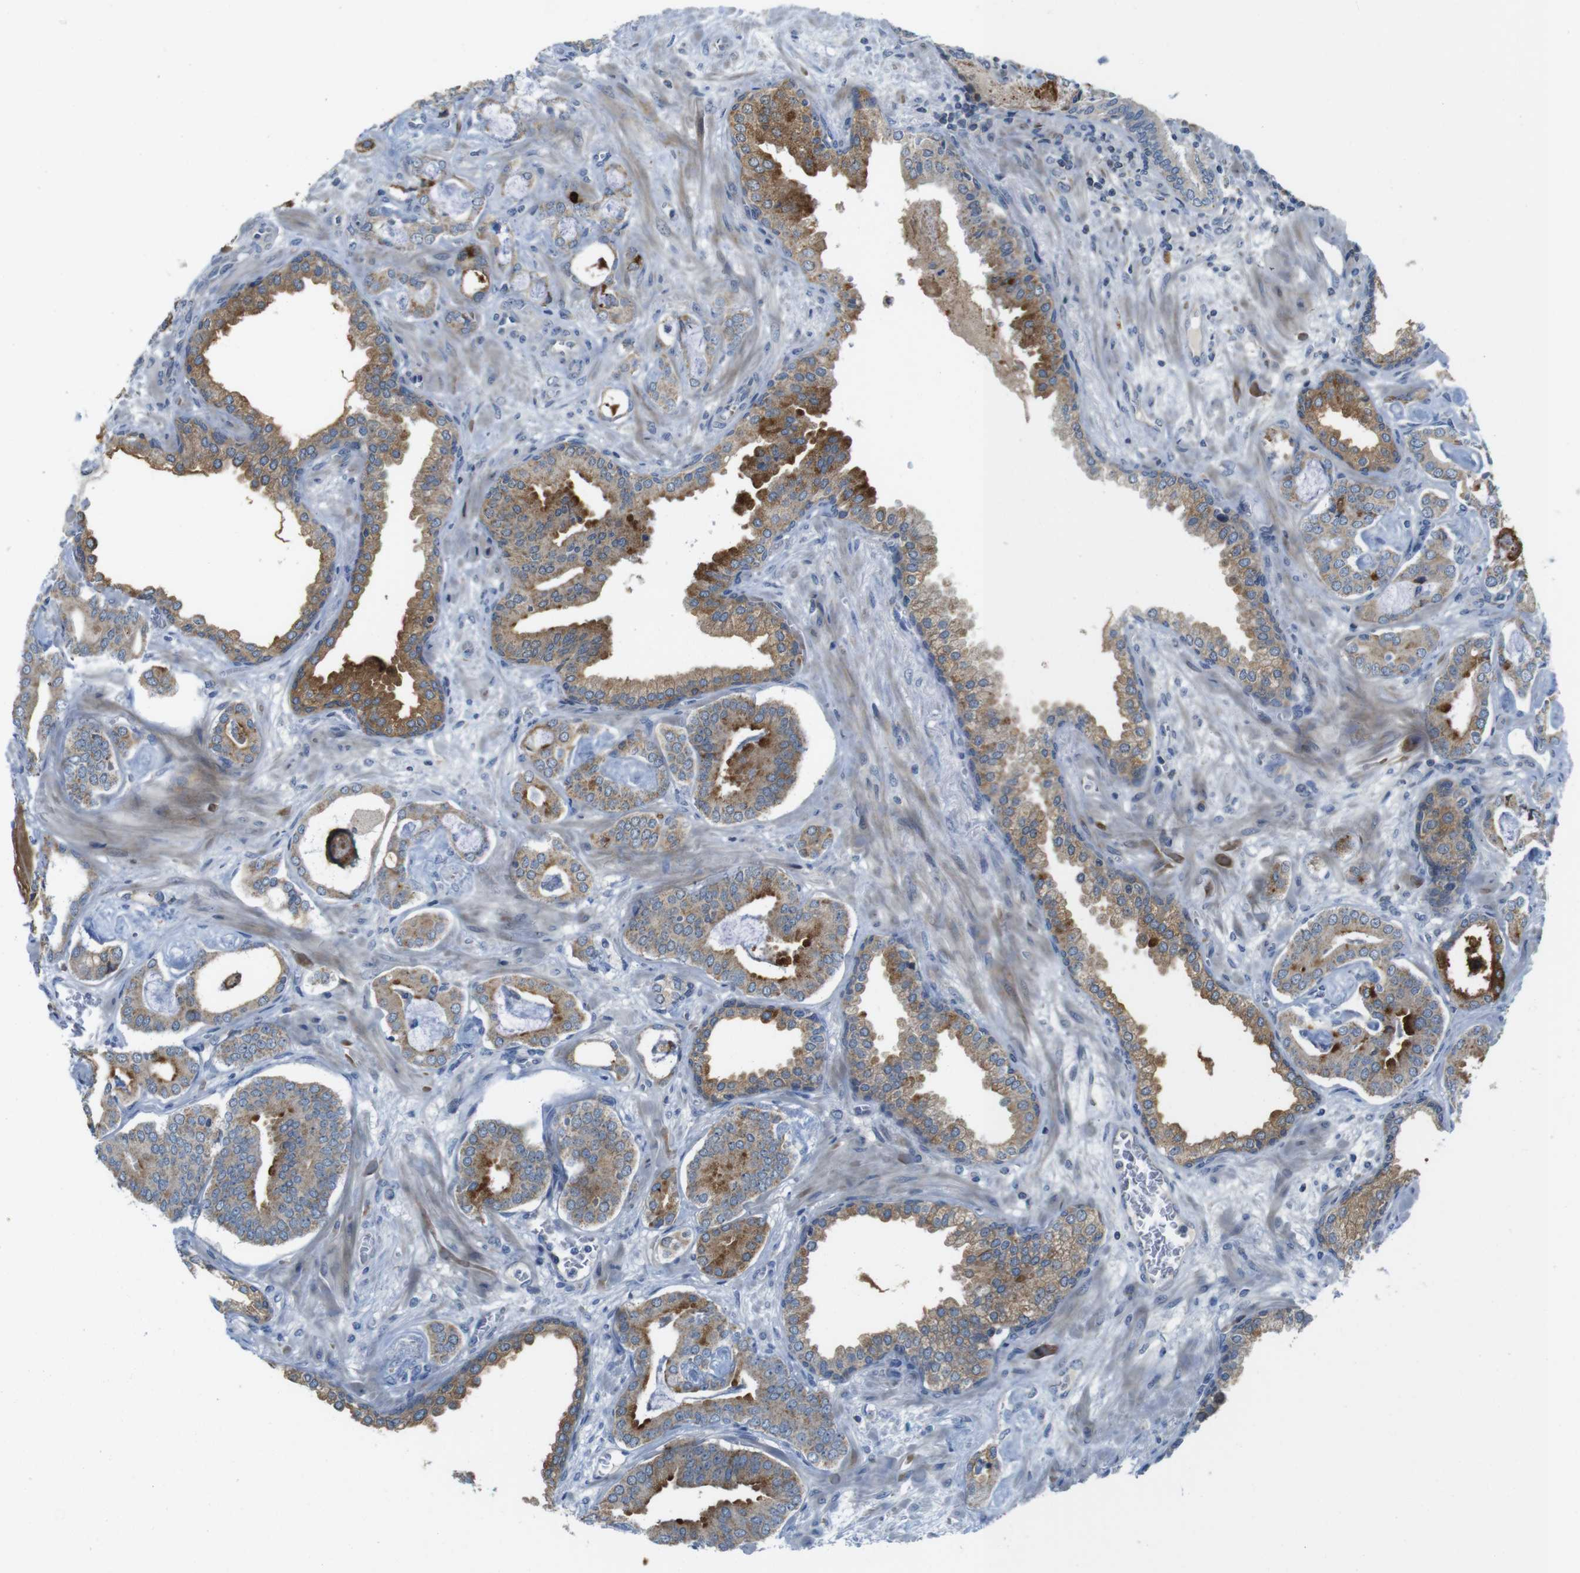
{"staining": {"intensity": "moderate", "quantity": ">75%", "location": "cytoplasmic/membranous"}, "tissue": "prostate cancer", "cell_type": "Tumor cells", "image_type": "cancer", "snomed": [{"axis": "morphology", "description": "Adenocarcinoma, Low grade"}, {"axis": "topography", "description": "Prostate"}], "caption": "DAB immunohistochemical staining of prostate cancer demonstrates moderate cytoplasmic/membranous protein positivity in about >75% of tumor cells.", "gene": "MARCHF1", "patient": {"sex": "male", "age": 53}}